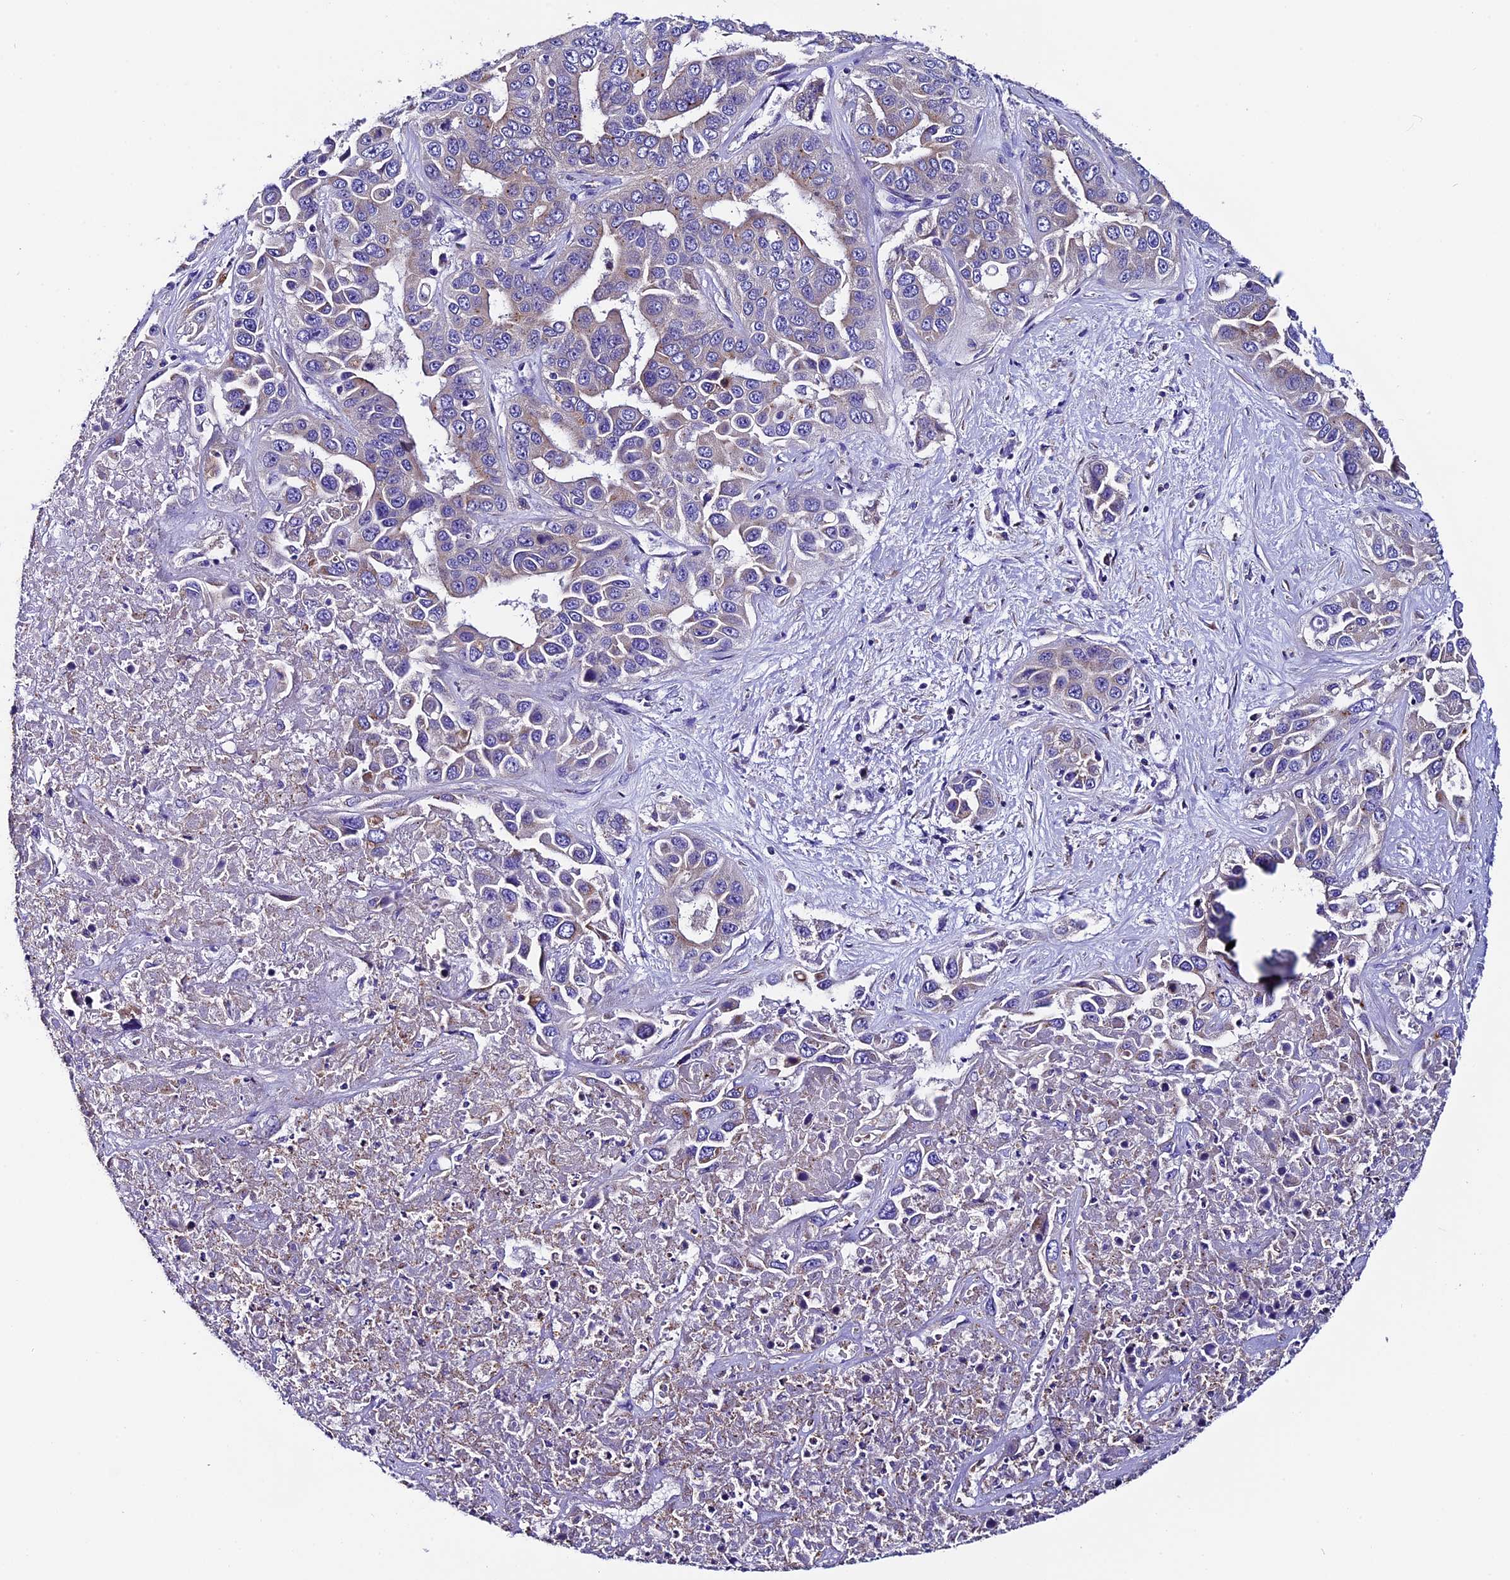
{"staining": {"intensity": "weak", "quantity": "25%-75%", "location": "cytoplasmic/membranous"}, "tissue": "liver cancer", "cell_type": "Tumor cells", "image_type": "cancer", "snomed": [{"axis": "morphology", "description": "Cholangiocarcinoma"}, {"axis": "topography", "description": "Liver"}], "caption": "IHC (DAB (3,3'-diaminobenzidine)) staining of liver cancer (cholangiocarcinoma) demonstrates weak cytoplasmic/membranous protein staining in about 25%-75% of tumor cells.", "gene": "COMTD1", "patient": {"sex": "female", "age": 52}}